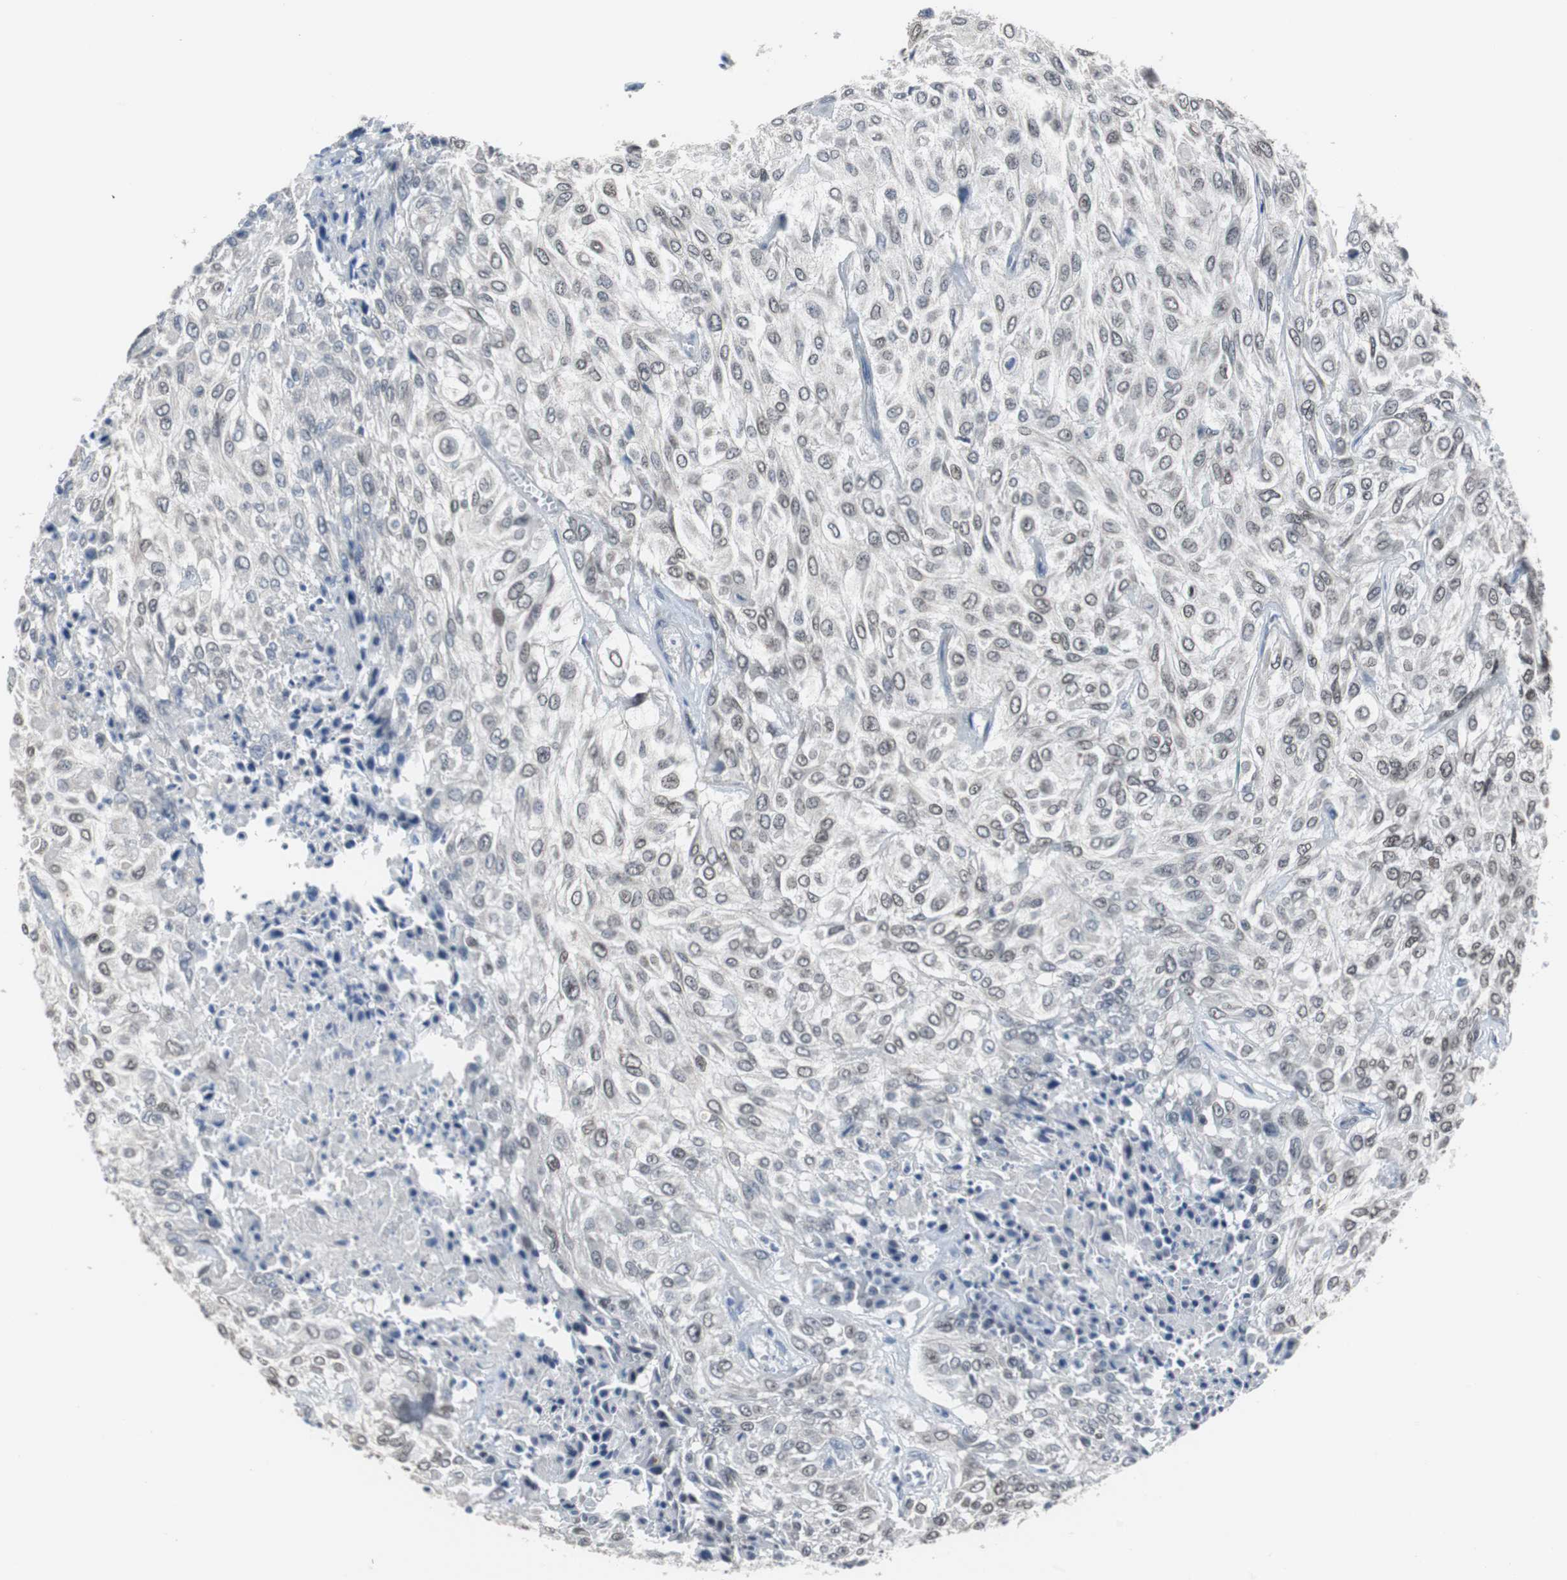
{"staining": {"intensity": "weak", "quantity": "25%-75%", "location": "nuclear"}, "tissue": "urothelial cancer", "cell_type": "Tumor cells", "image_type": "cancer", "snomed": [{"axis": "morphology", "description": "Urothelial carcinoma, High grade"}, {"axis": "topography", "description": "Urinary bladder"}], "caption": "Tumor cells exhibit low levels of weak nuclear expression in about 25%-75% of cells in human urothelial cancer. The staining was performed using DAB (3,3'-diaminobenzidine) to visualize the protein expression in brown, while the nuclei were stained in blue with hematoxylin (Magnification: 20x).", "gene": "TP63", "patient": {"sex": "male", "age": 57}}